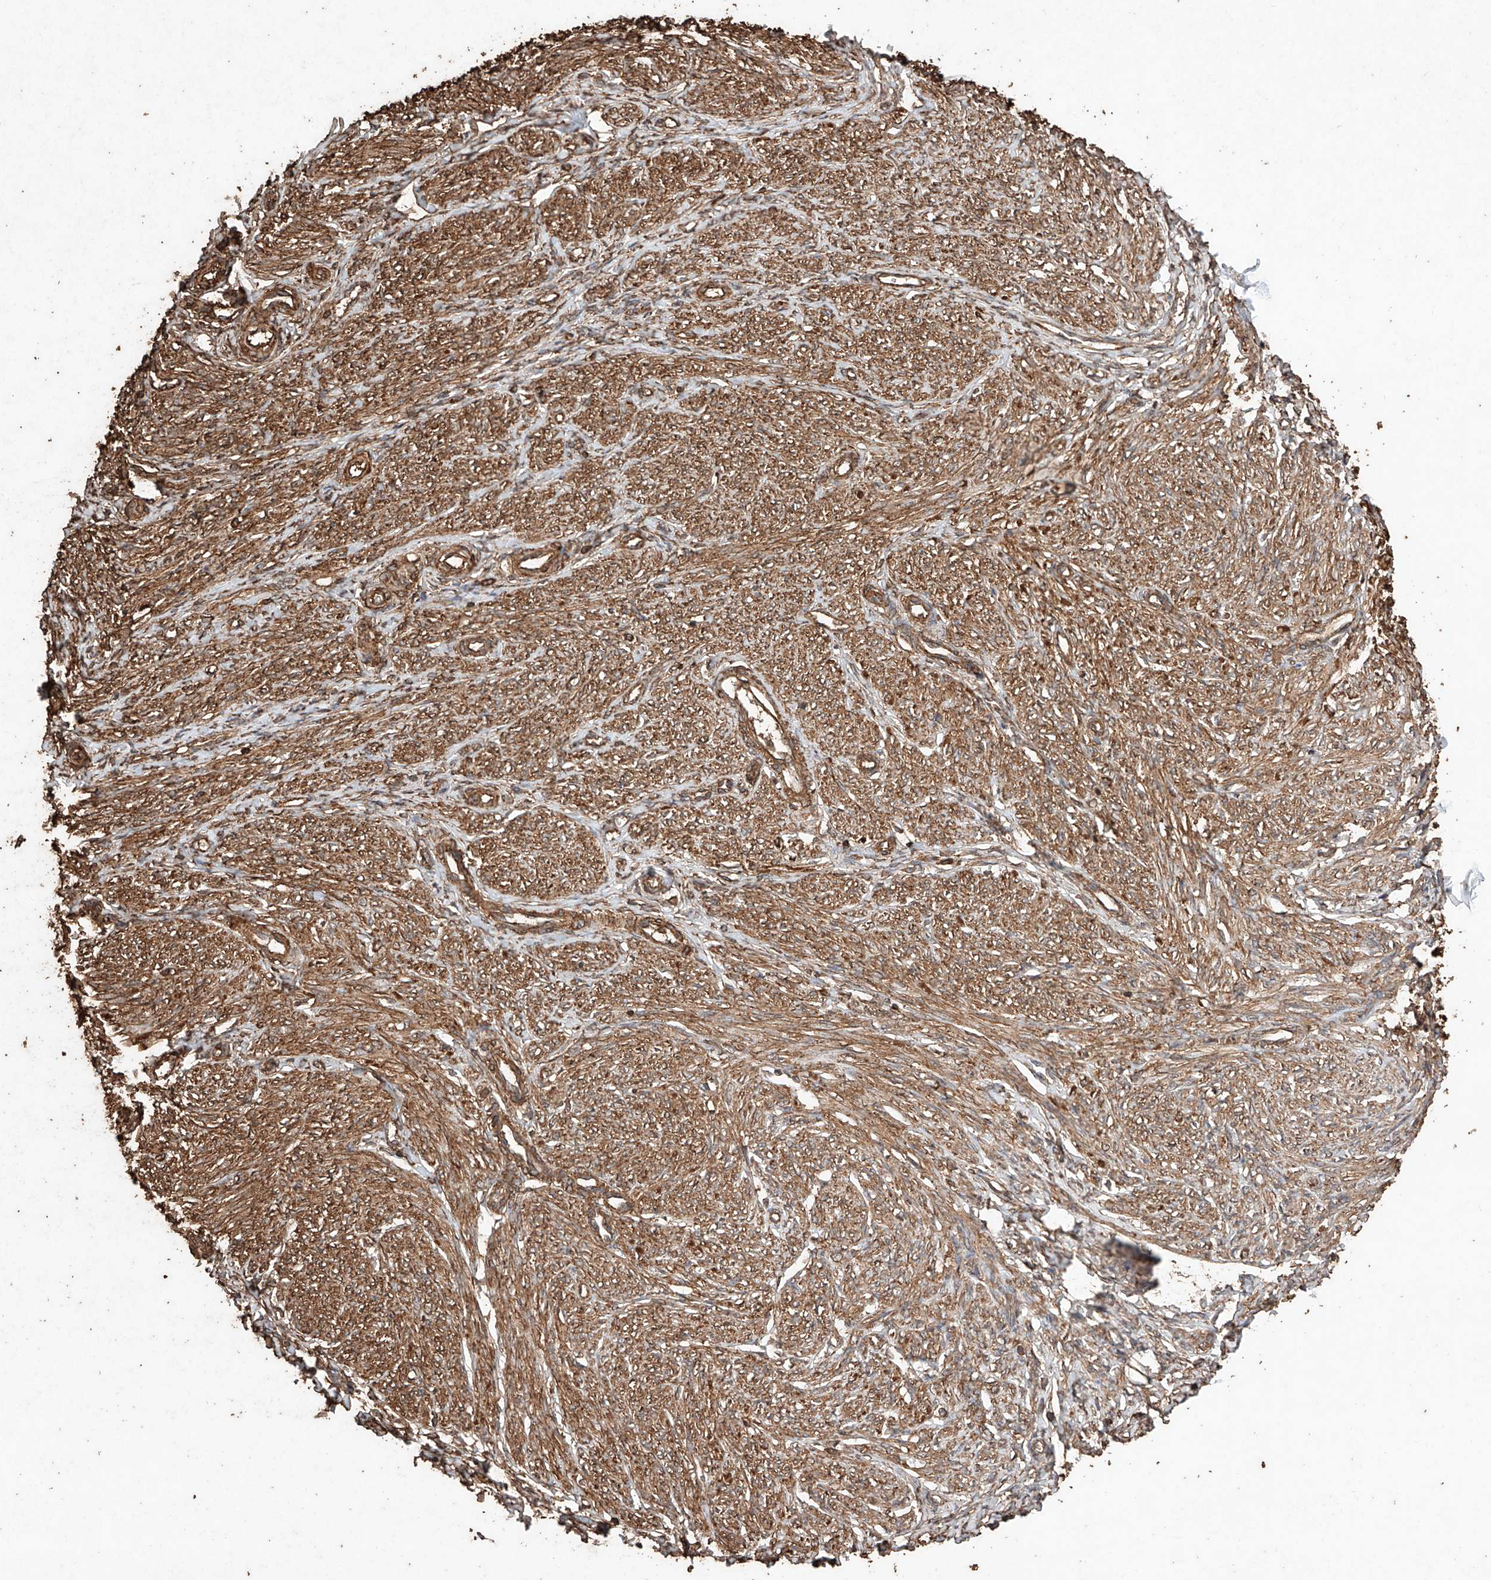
{"staining": {"intensity": "moderate", "quantity": ">75%", "location": "cytoplasmic/membranous"}, "tissue": "endometrium", "cell_type": "Cells in endometrial stroma", "image_type": "normal", "snomed": [{"axis": "morphology", "description": "Normal tissue, NOS"}, {"axis": "topography", "description": "Endometrium"}], "caption": "This micrograph demonstrates immunohistochemistry staining of normal human endometrium, with medium moderate cytoplasmic/membranous staining in approximately >75% of cells in endometrial stroma.", "gene": "M6PR", "patient": {"sex": "female", "age": 72}}